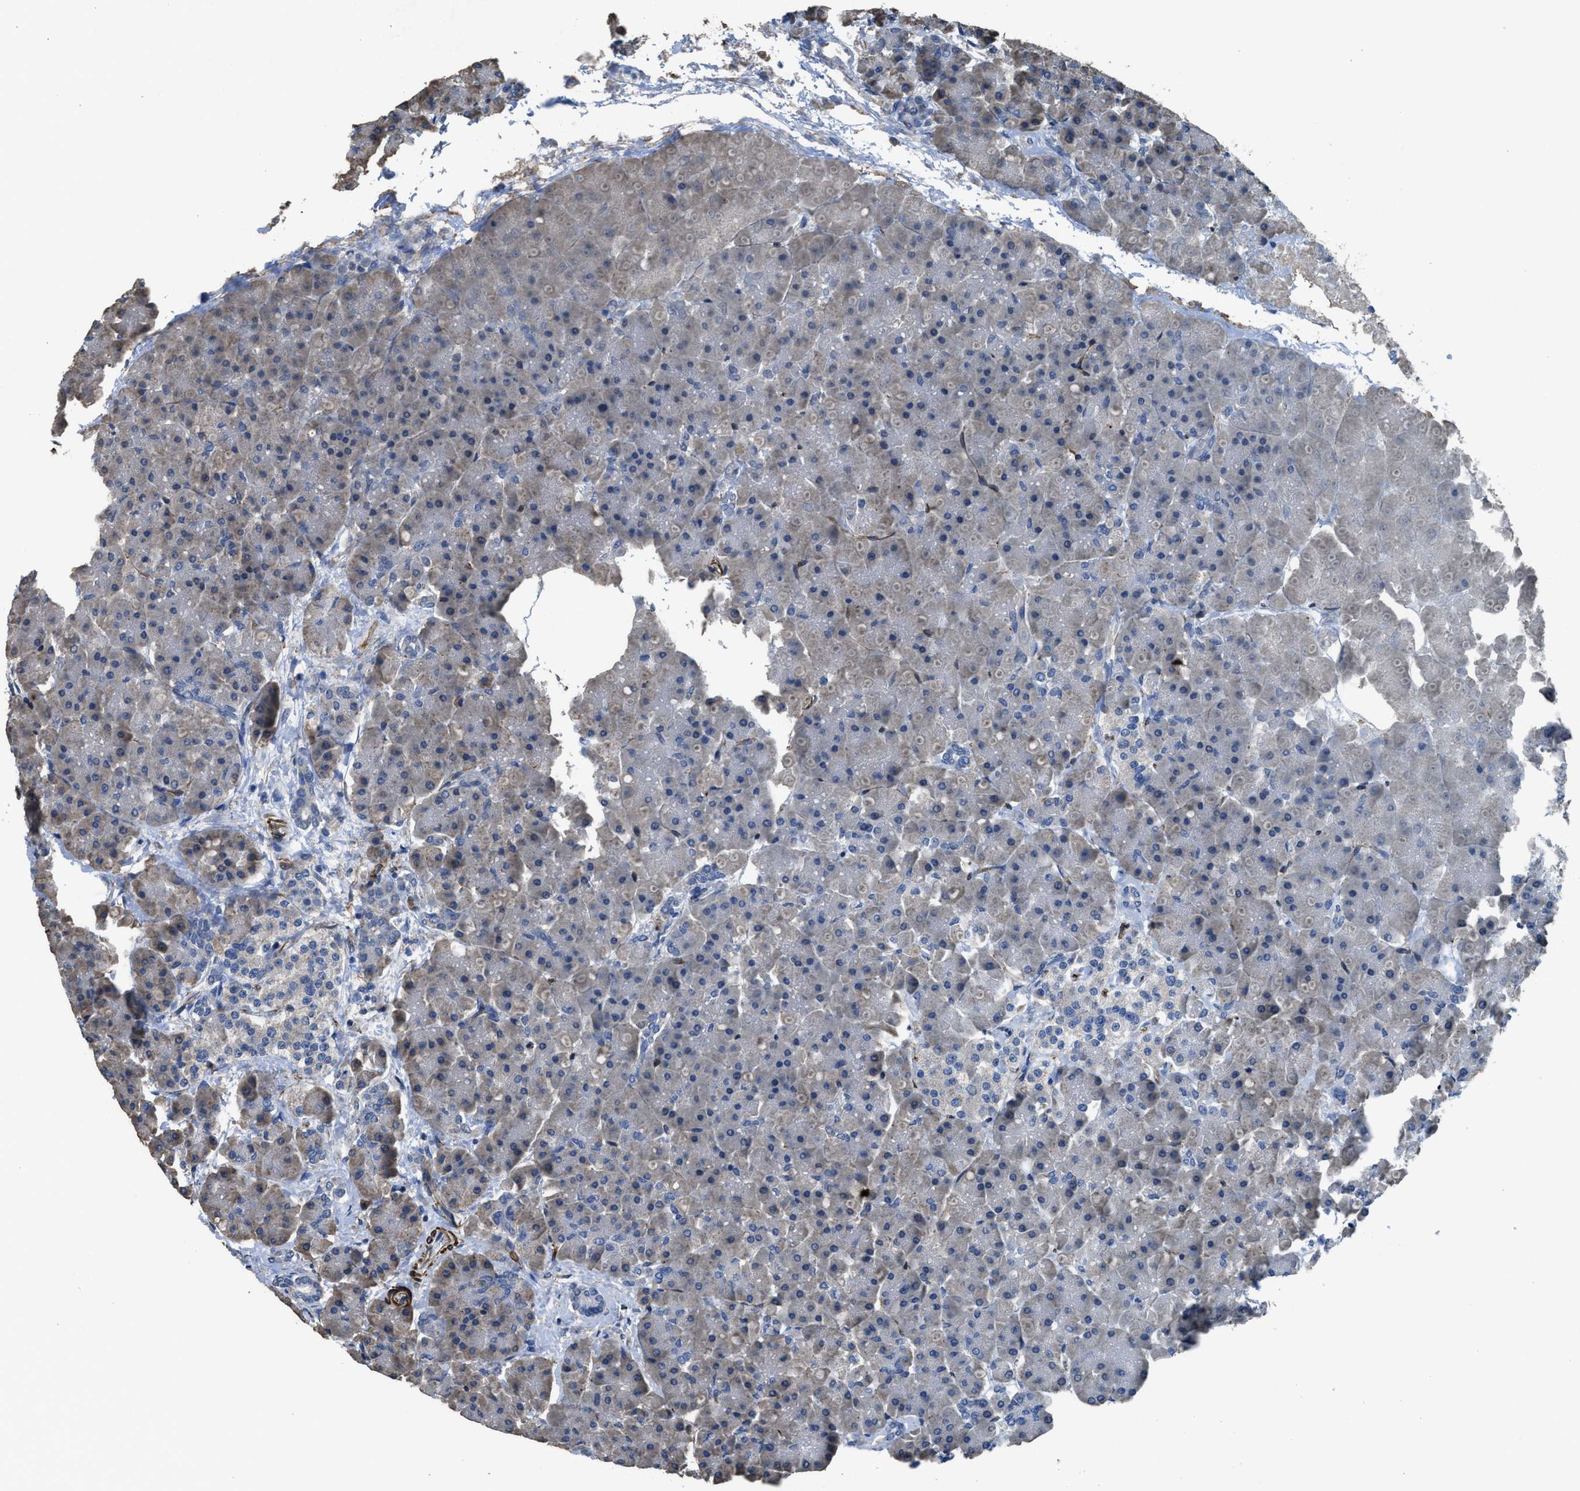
{"staining": {"intensity": "weak", "quantity": "<25%", "location": "cytoplasmic/membranous"}, "tissue": "pancreas", "cell_type": "Exocrine glandular cells", "image_type": "normal", "snomed": [{"axis": "morphology", "description": "Normal tissue, NOS"}, {"axis": "topography", "description": "Pancreas"}], "caption": "This is a photomicrograph of immunohistochemistry staining of benign pancreas, which shows no expression in exocrine glandular cells. The staining is performed using DAB (3,3'-diaminobenzidine) brown chromogen with nuclei counter-stained in using hematoxylin.", "gene": "SYNM", "patient": {"sex": "female", "age": 70}}